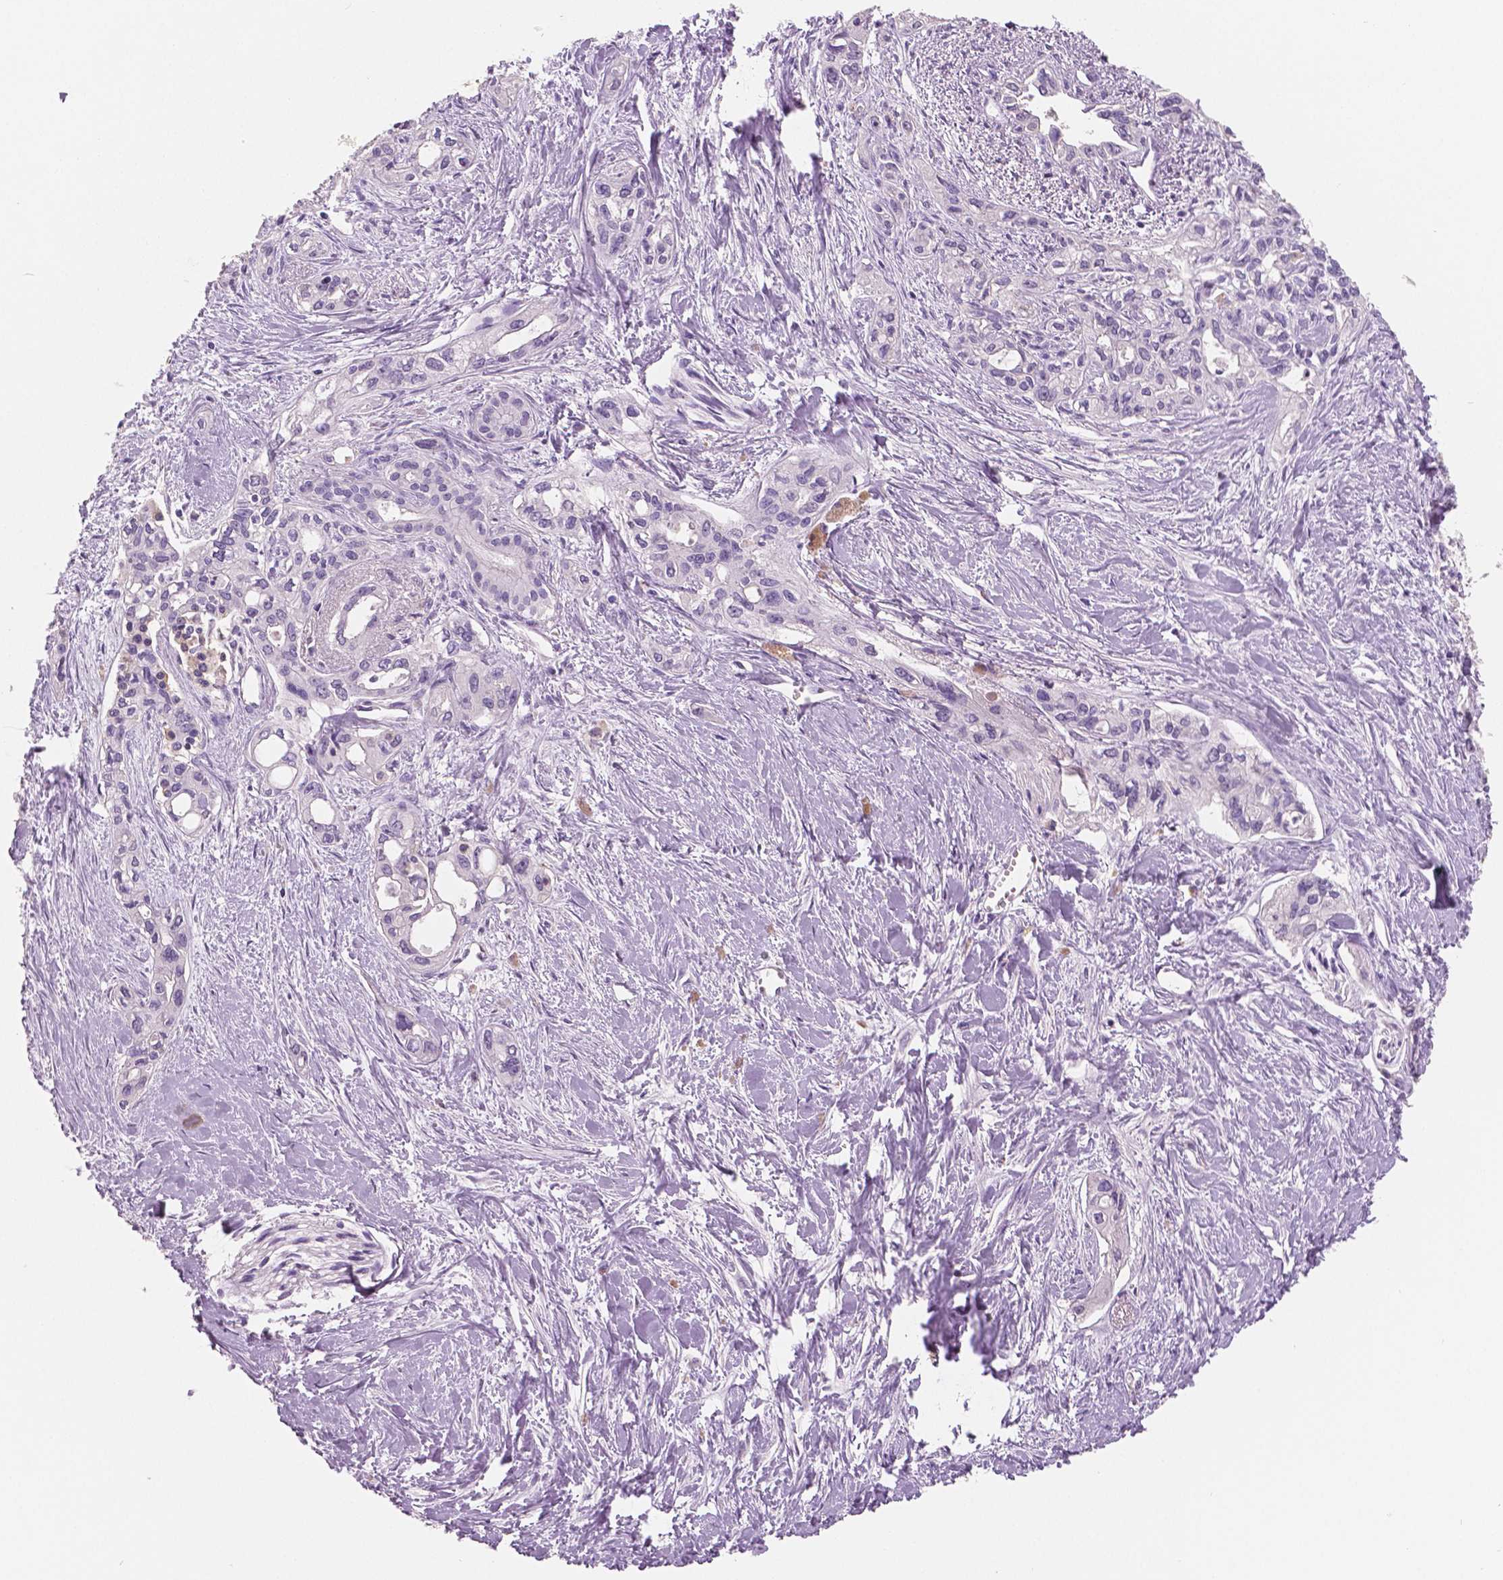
{"staining": {"intensity": "negative", "quantity": "none", "location": "none"}, "tissue": "pancreatic cancer", "cell_type": "Tumor cells", "image_type": "cancer", "snomed": [{"axis": "morphology", "description": "Adenocarcinoma, NOS"}, {"axis": "topography", "description": "Pancreas"}], "caption": "Immunohistochemistry of adenocarcinoma (pancreatic) shows no expression in tumor cells.", "gene": "NECAB2", "patient": {"sex": "female", "age": 50}}